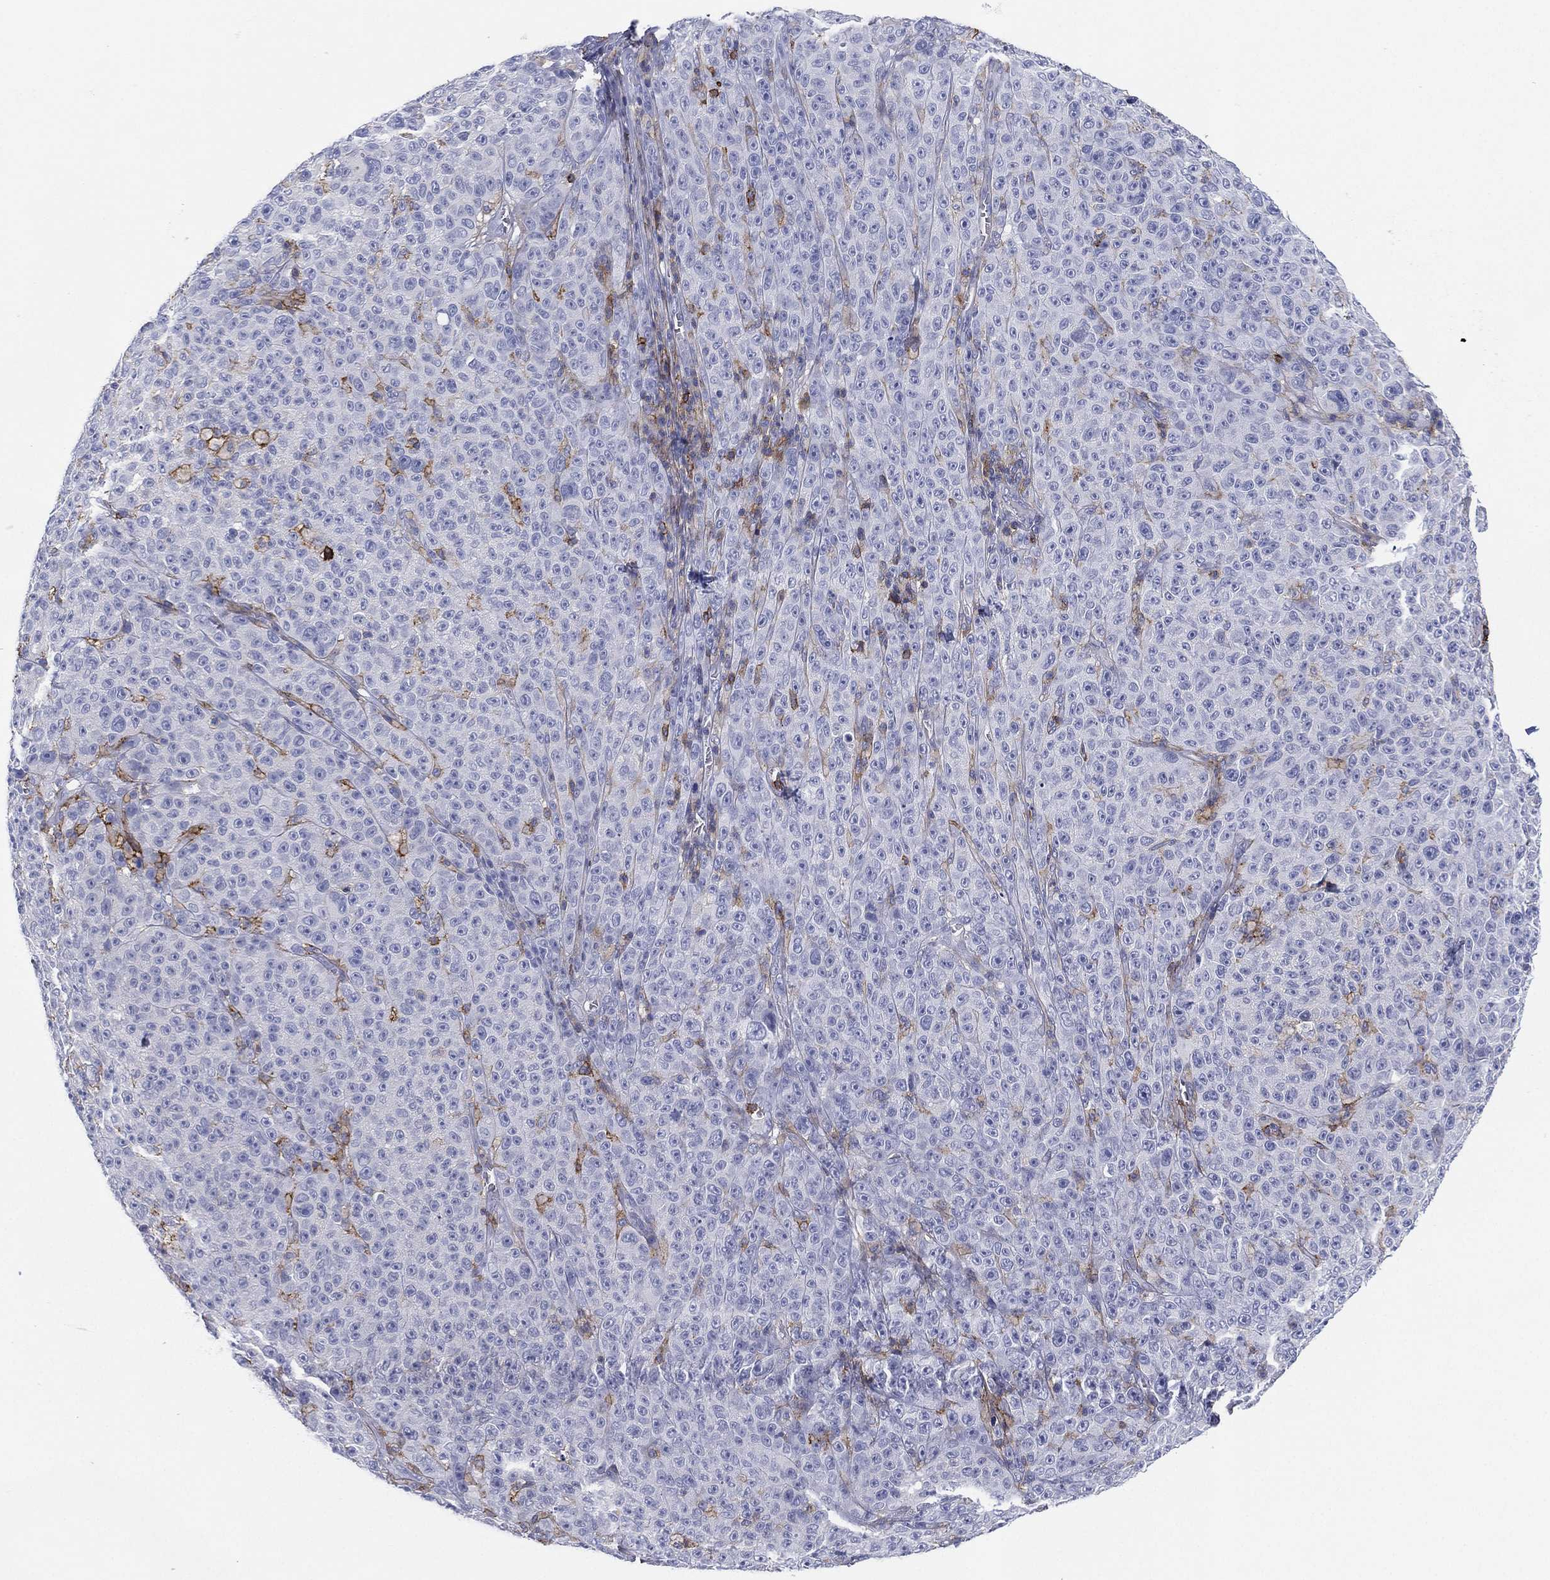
{"staining": {"intensity": "negative", "quantity": "none", "location": "none"}, "tissue": "melanoma", "cell_type": "Tumor cells", "image_type": "cancer", "snomed": [{"axis": "morphology", "description": "Malignant melanoma, NOS"}, {"axis": "topography", "description": "Skin"}], "caption": "This histopathology image is of malignant melanoma stained with immunohistochemistry to label a protein in brown with the nuclei are counter-stained blue. There is no expression in tumor cells.", "gene": "SELPLG", "patient": {"sex": "female", "age": 82}}